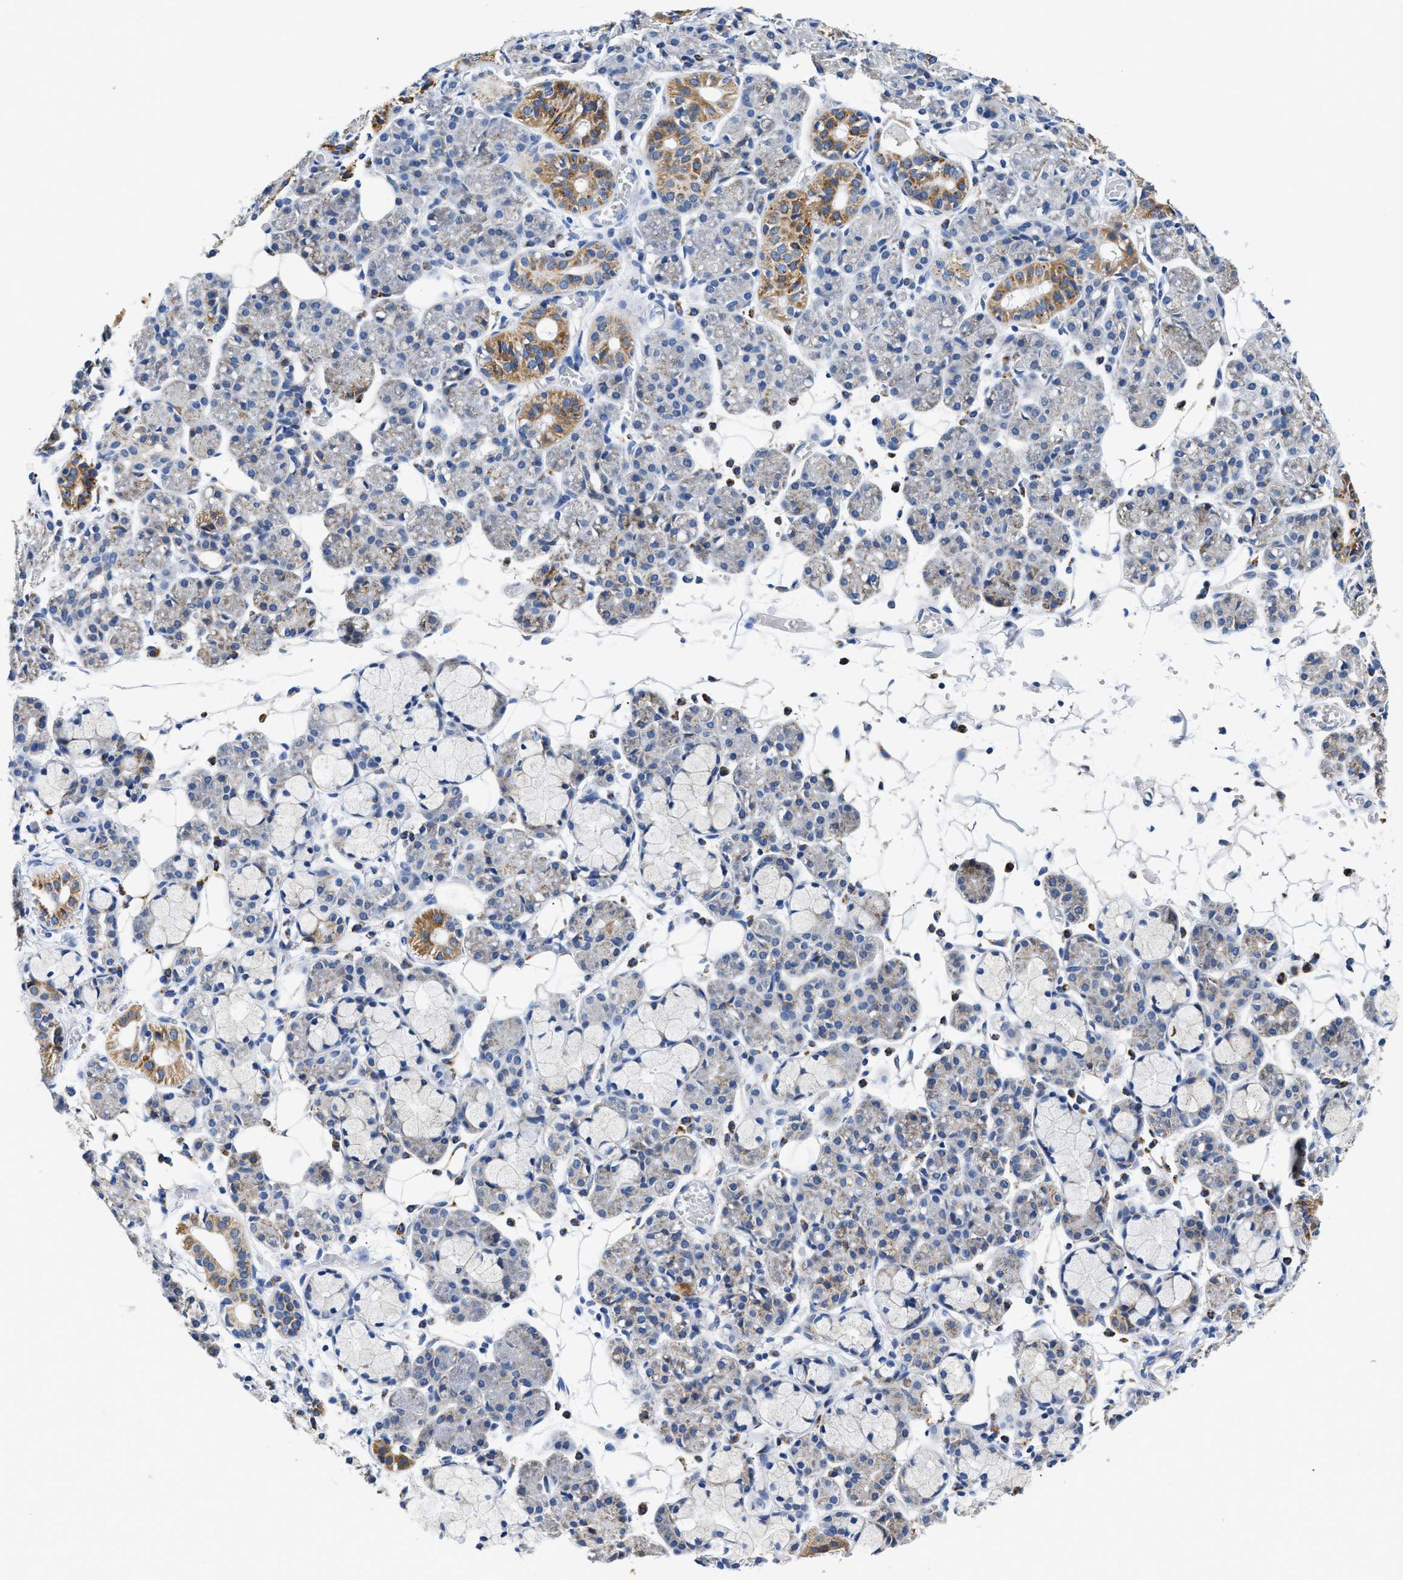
{"staining": {"intensity": "moderate", "quantity": "<25%", "location": "cytoplasmic/membranous"}, "tissue": "salivary gland", "cell_type": "Glandular cells", "image_type": "normal", "snomed": [{"axis": "morphology", "description": "Normal tissue, NOS"}, {"axis": "topography", "description": "Salivary gland"}], "caption": "Glandular cells exhibit low levels of moderate cytoplasmic/membranous expression in approximately <25% of cells in normal human salivary gland.", "gene": "ACADVL", "patient": {"sex": "male", "age": 63}}